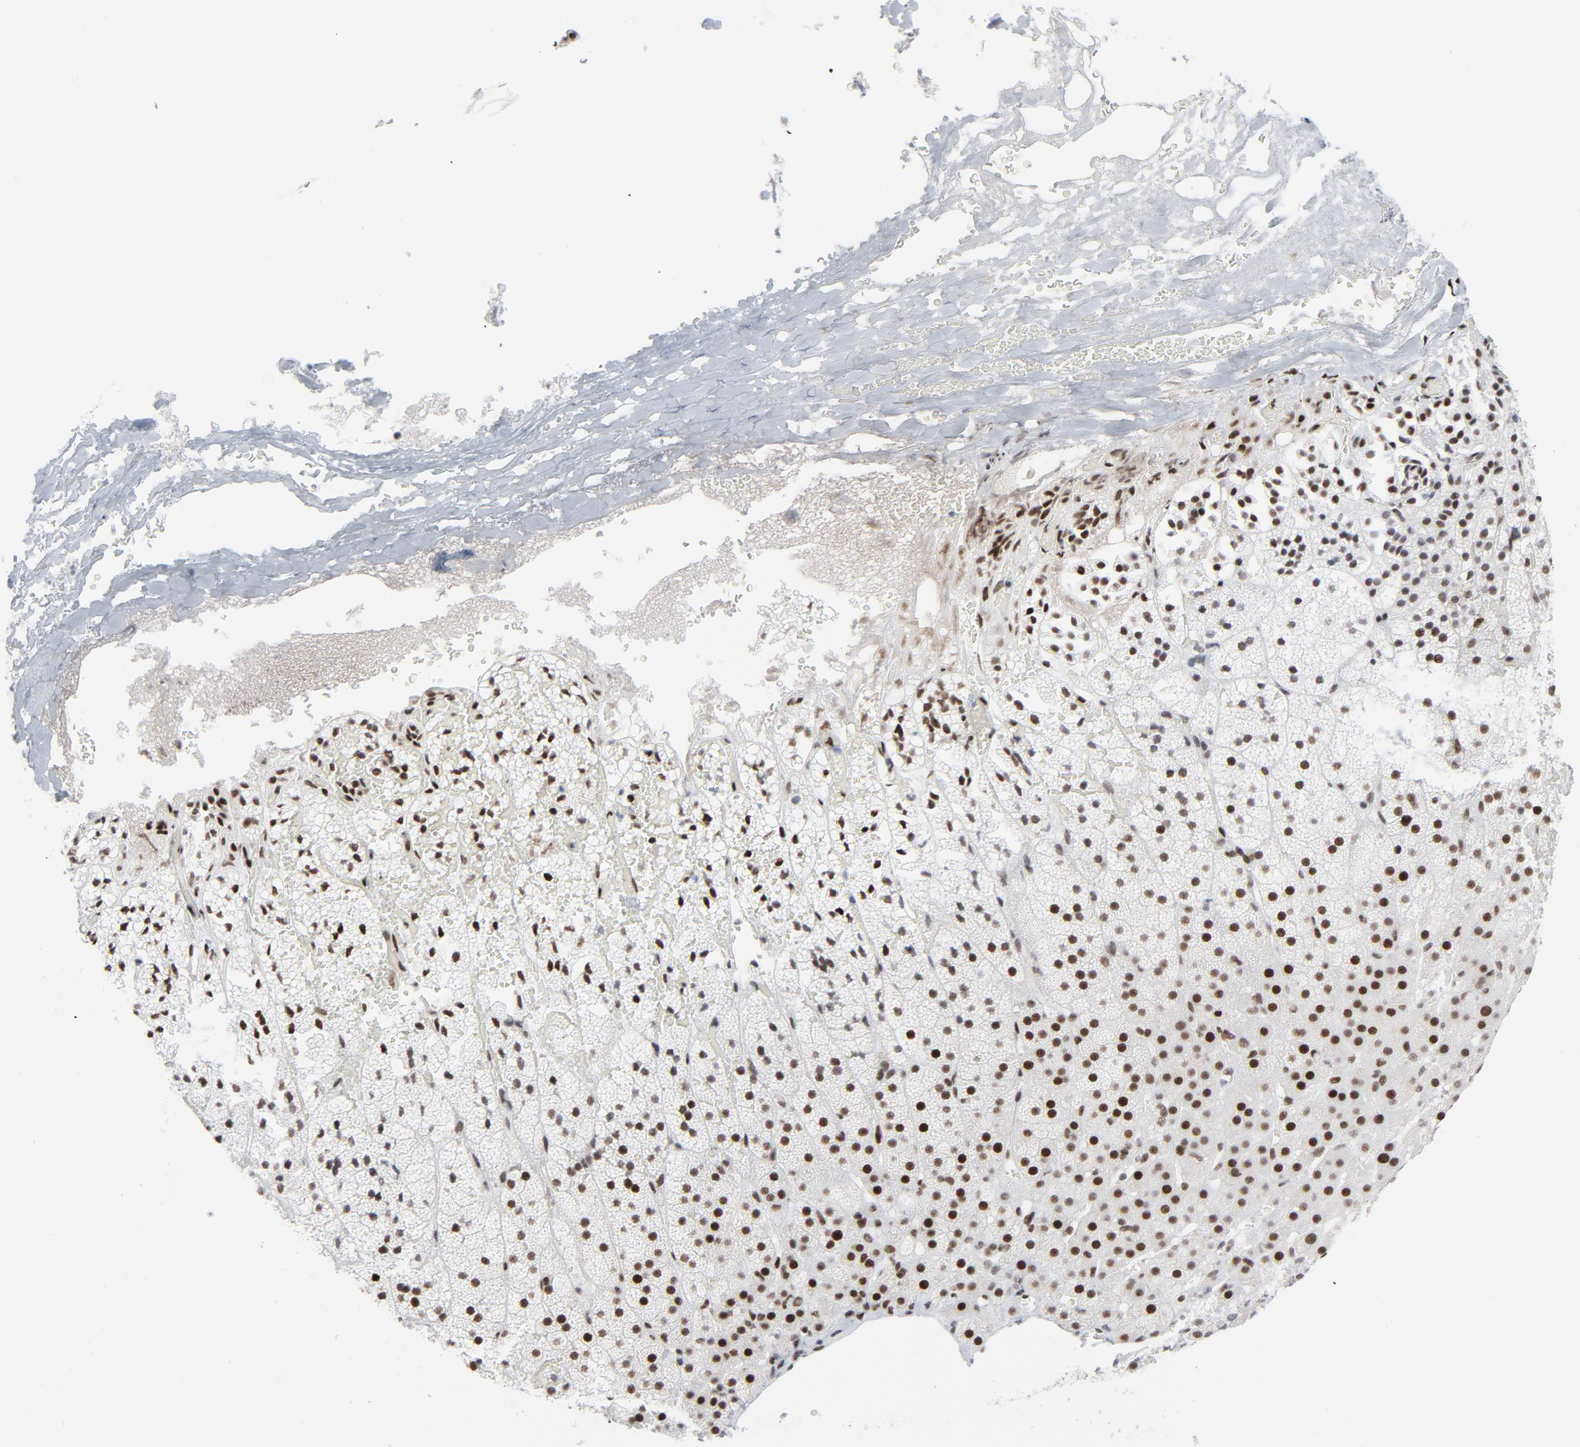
{"staining": {"intensity": "strong", "quantity": ">75%", "location": "nuclear"}, "tissue": "adrenal gland", "cell_type": "Glandular cells", "image_type": "normal", "snomed": [{"axis": "morphology", "description": "Normal tissue, NOS"}, {"axis": "topography", "description": "Adrenal gland"}], "caption": "DAB (3,3'-diaminobenzidine) immunohistochemical staining of unremarkable adrenal gland displays strong nuclear protein positivity in about >75% of glandular cells. Nuclei are stained in blue.", "gene": "HSF1", "patient": {"sex": "male", "age": 35}}